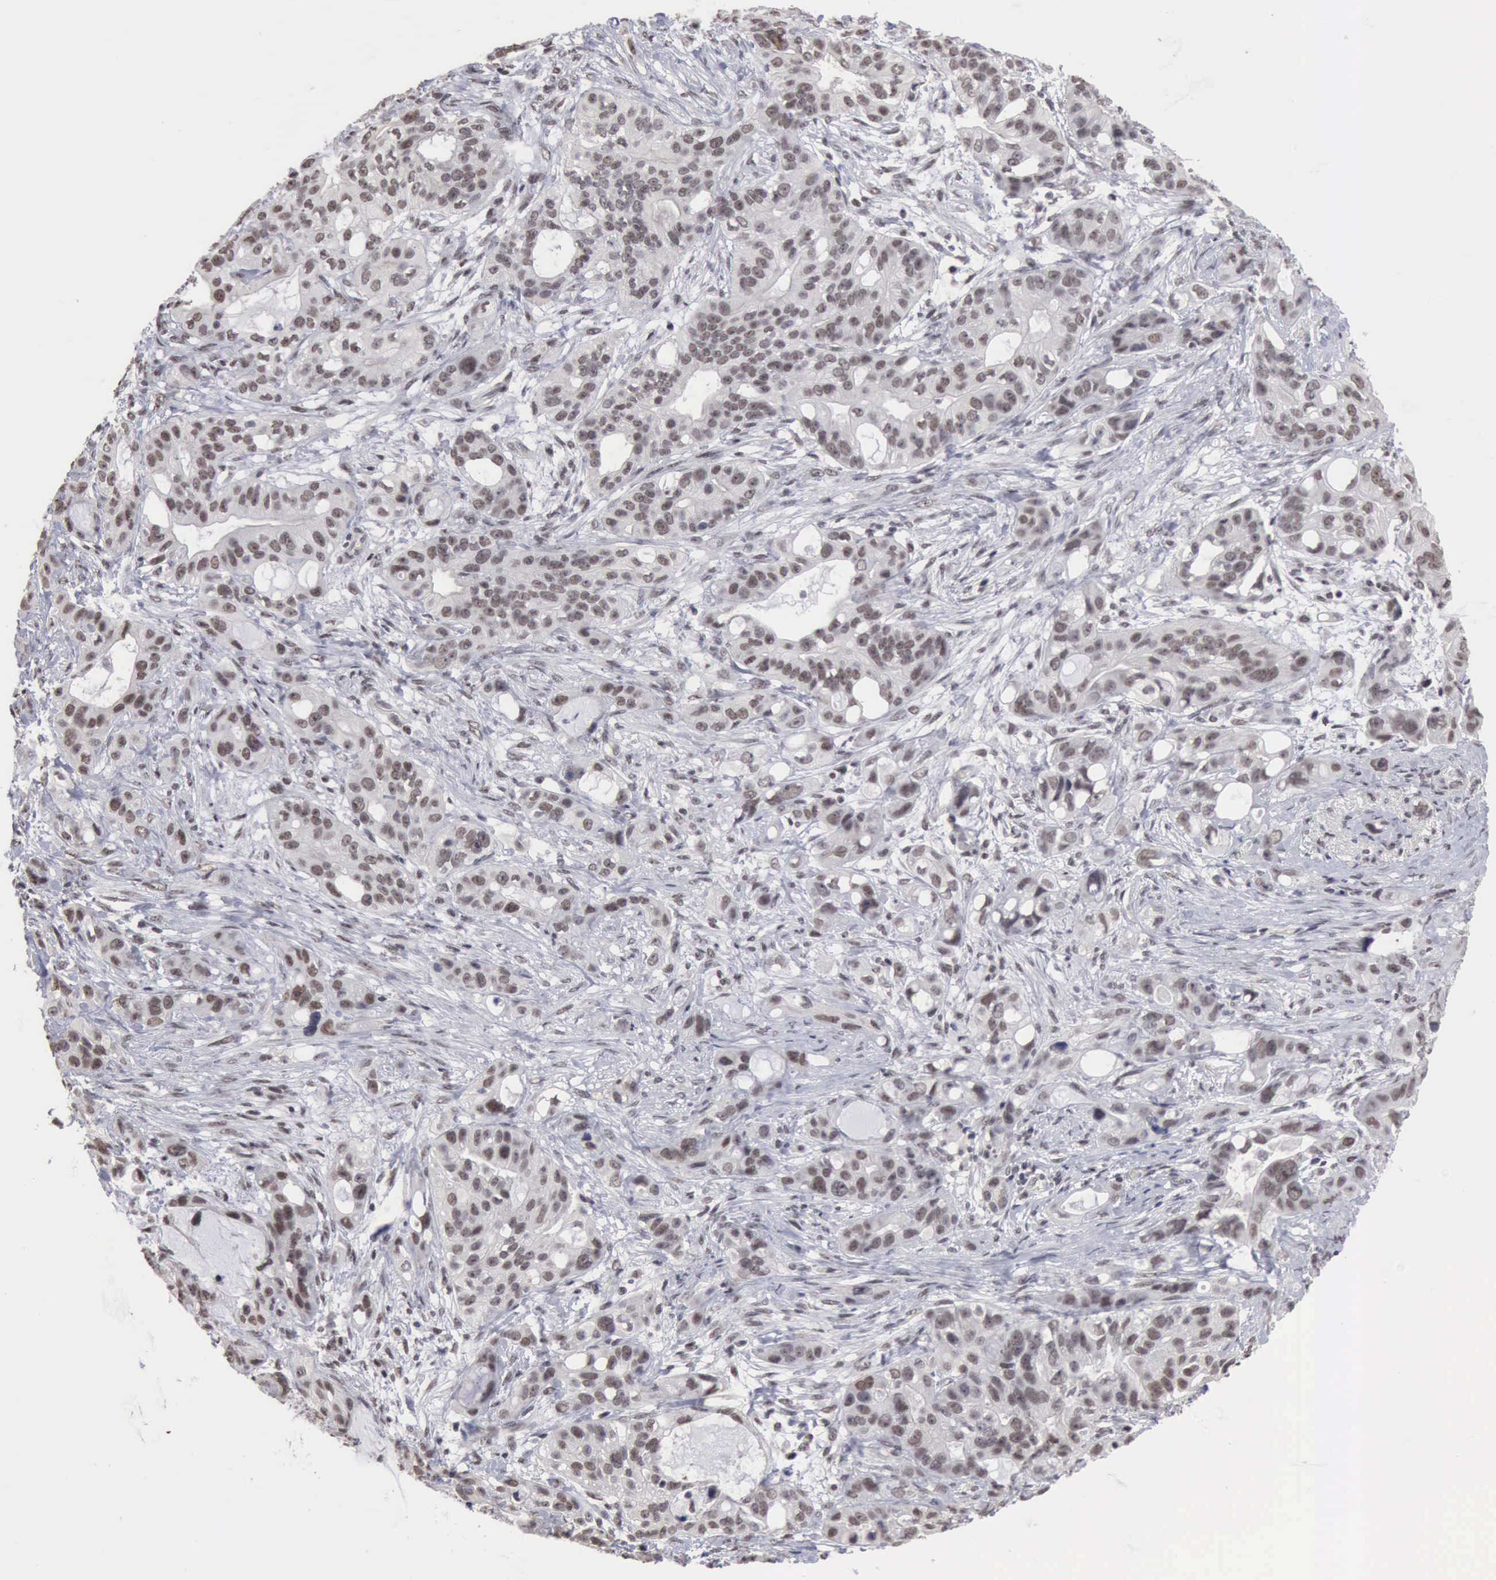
{"staining": {"intensity": "weak", "quantity": "25%-75%", "location": "nuclear"}, "tissue": "stomach cancer", "cell_type": "Tumor cells", "image_type": "cancer", "snomed": [{"axis": "morphology", "description": "Adenocarcinoma, NOS"}, {"axis": "topography", "description": "Stomach, upper"}], "caption": "The photomicrograph displays a brown stain indicating the presence of a protein in the nuclear of tumor cells in stomach adenocarcinoma. The staining was performed using DAB, with brown indicating positive protein expression. Nuclei are stained blue with hematoxylin.", "gene": "TAF1", "patient": {"sex": "male", "age": 47}}